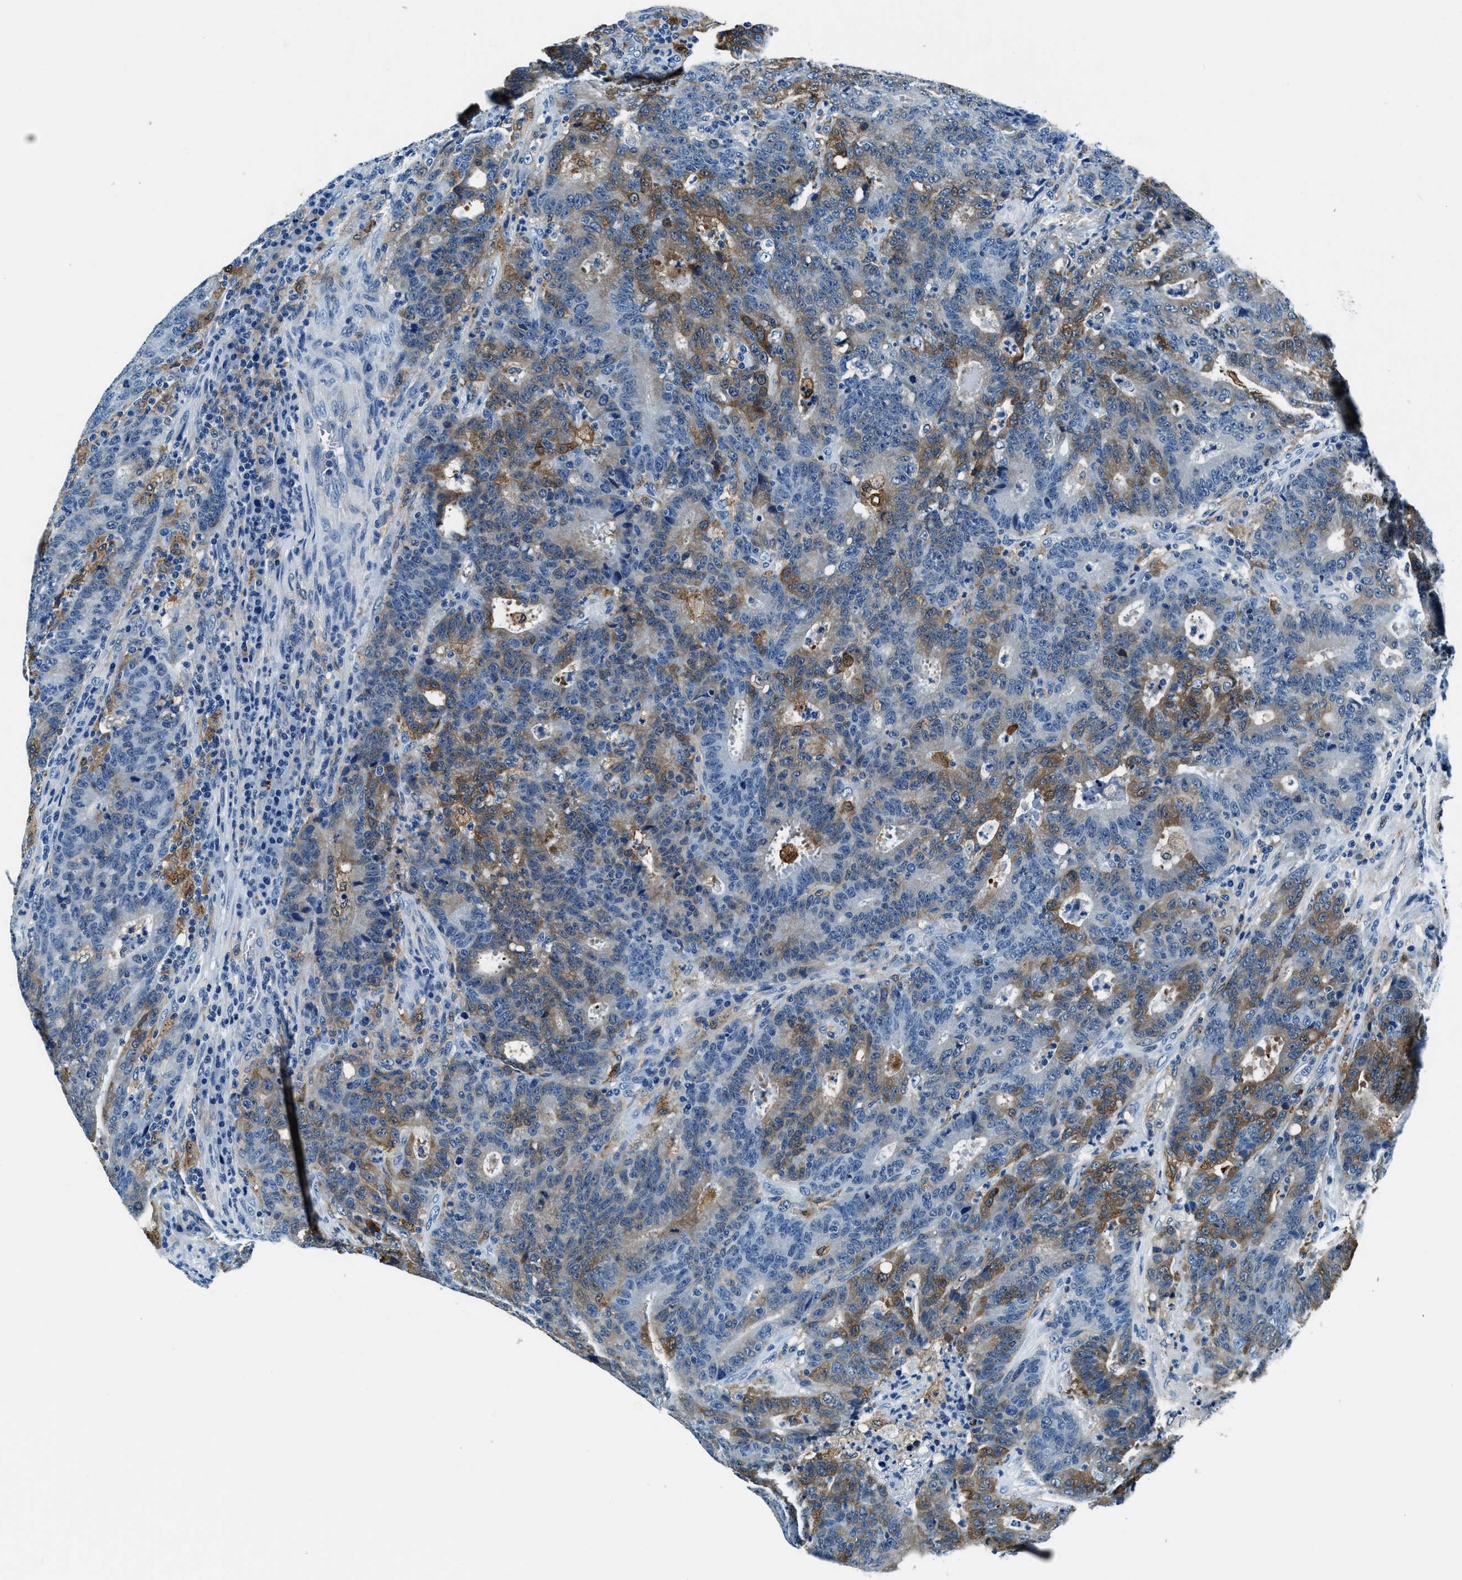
{"staining": {"intensity": "moderate", "quantity": "25%-75%", "location": "cytoplasmic/membranous"}, "tissue": "colorectal cancer", "cell_type": "Tumor cells", "image_type": "cancer", "snomed": [{"axis": "morphology", "description": "Adenocarcinoma, NOS"}, {"axis": "topography", "description": "Colon"}], "caption": "Colorectal cancer (adenocarcinoma) stained for a protein shows moderate cytoplasmic/membranous positivity in tumor cells.", "gene": "PTPDC1", "patient": {"sex": "female", "age": 75}}